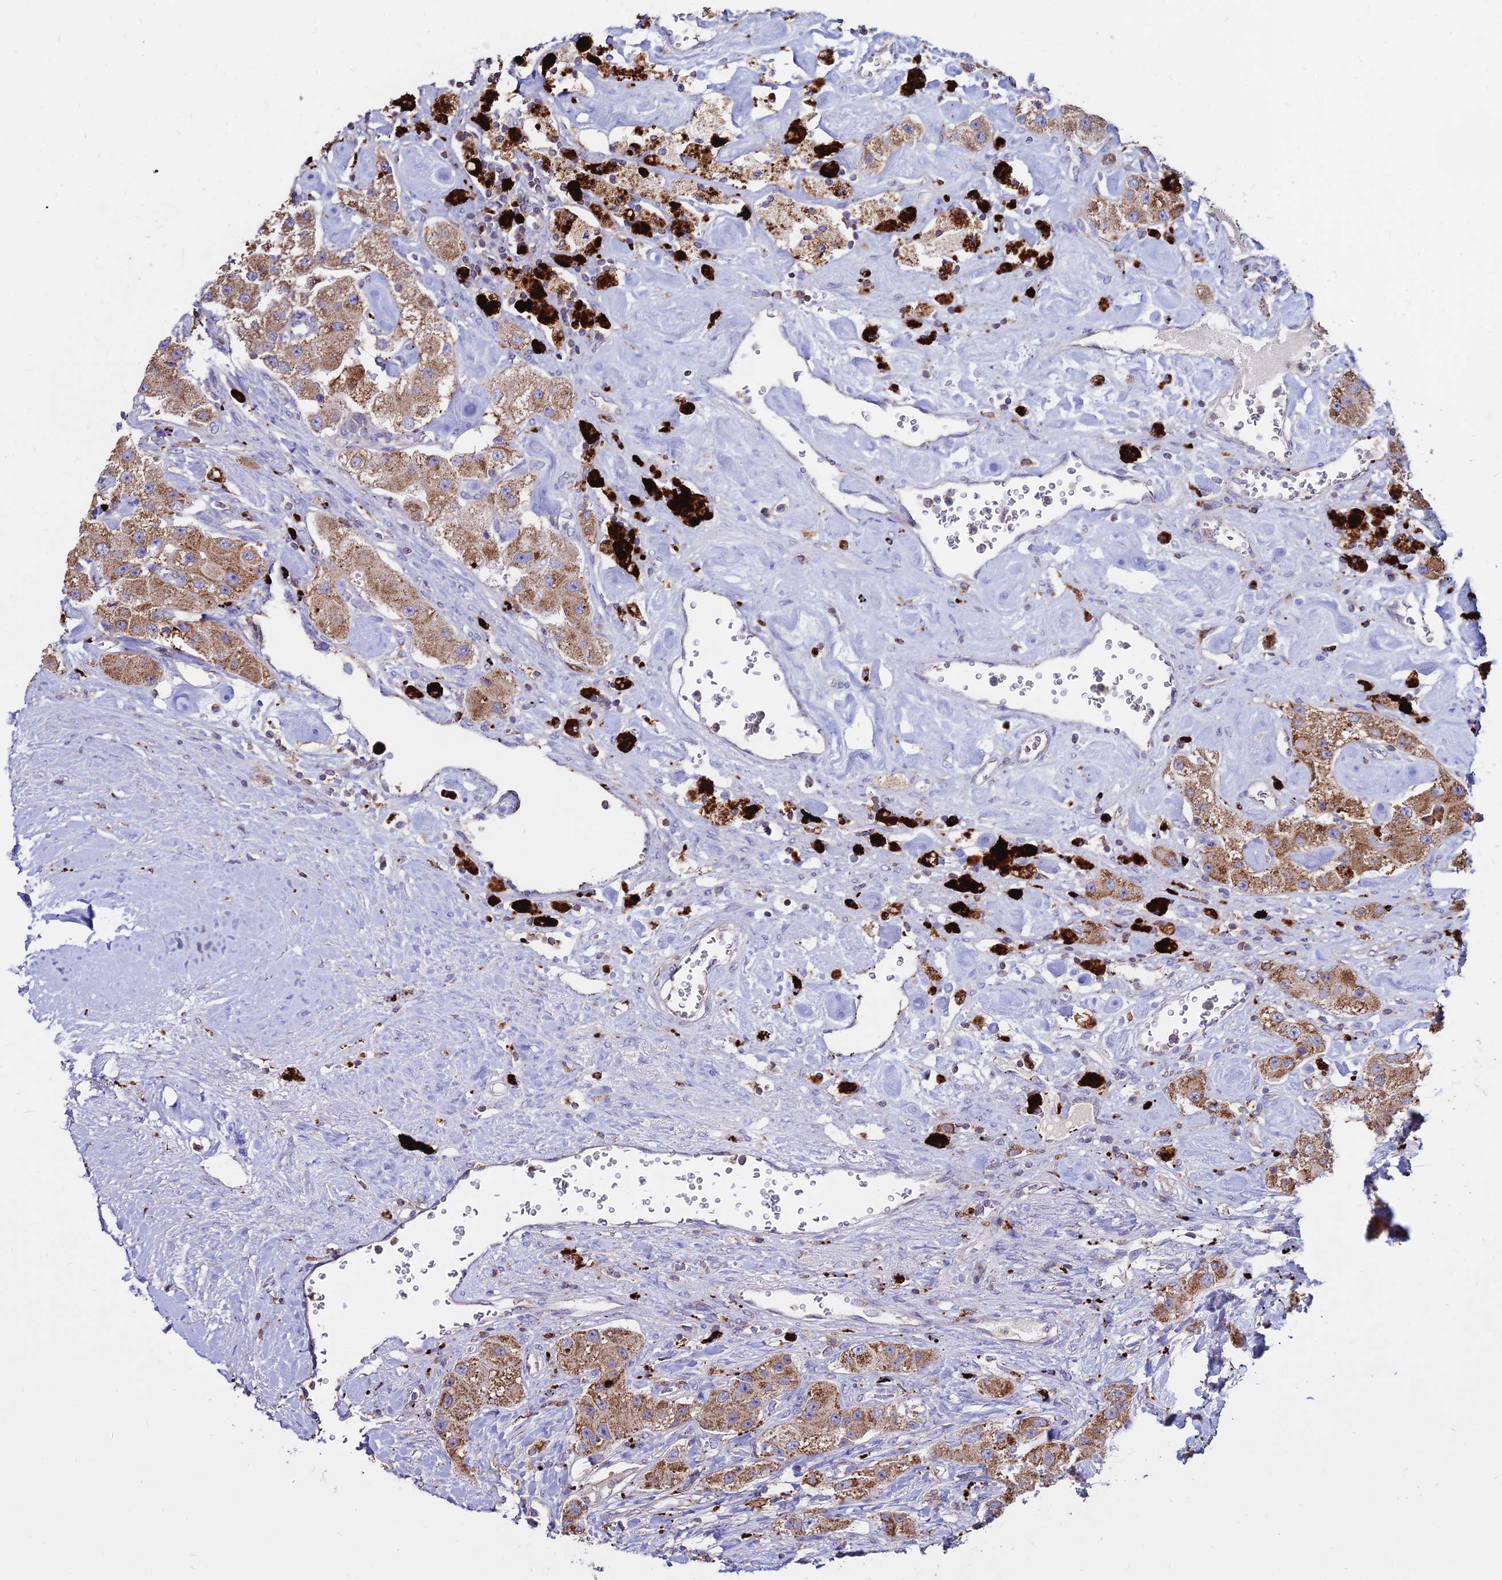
{"staining": {"intensity": "moderate", "quantity": ">75%", "location": "cytoplasmic/membranous"}, "tissue": "carcinoid", "cell_type": "Tumor cells", "image_type": "cancer", "snomed": [{"axis": "morphology", "description": "Carcinoid, malignant, NOS"}, {"axis": "topography", "description": "Pancreas"}], "caption": "Moderate cytoplasmic/membranous protein expression is appreciated in approximately >75% of tumor cells in malignant carcinoid.", "gene": "PNLIPRP3", "patient": {"sex": "male", "age": 41}}